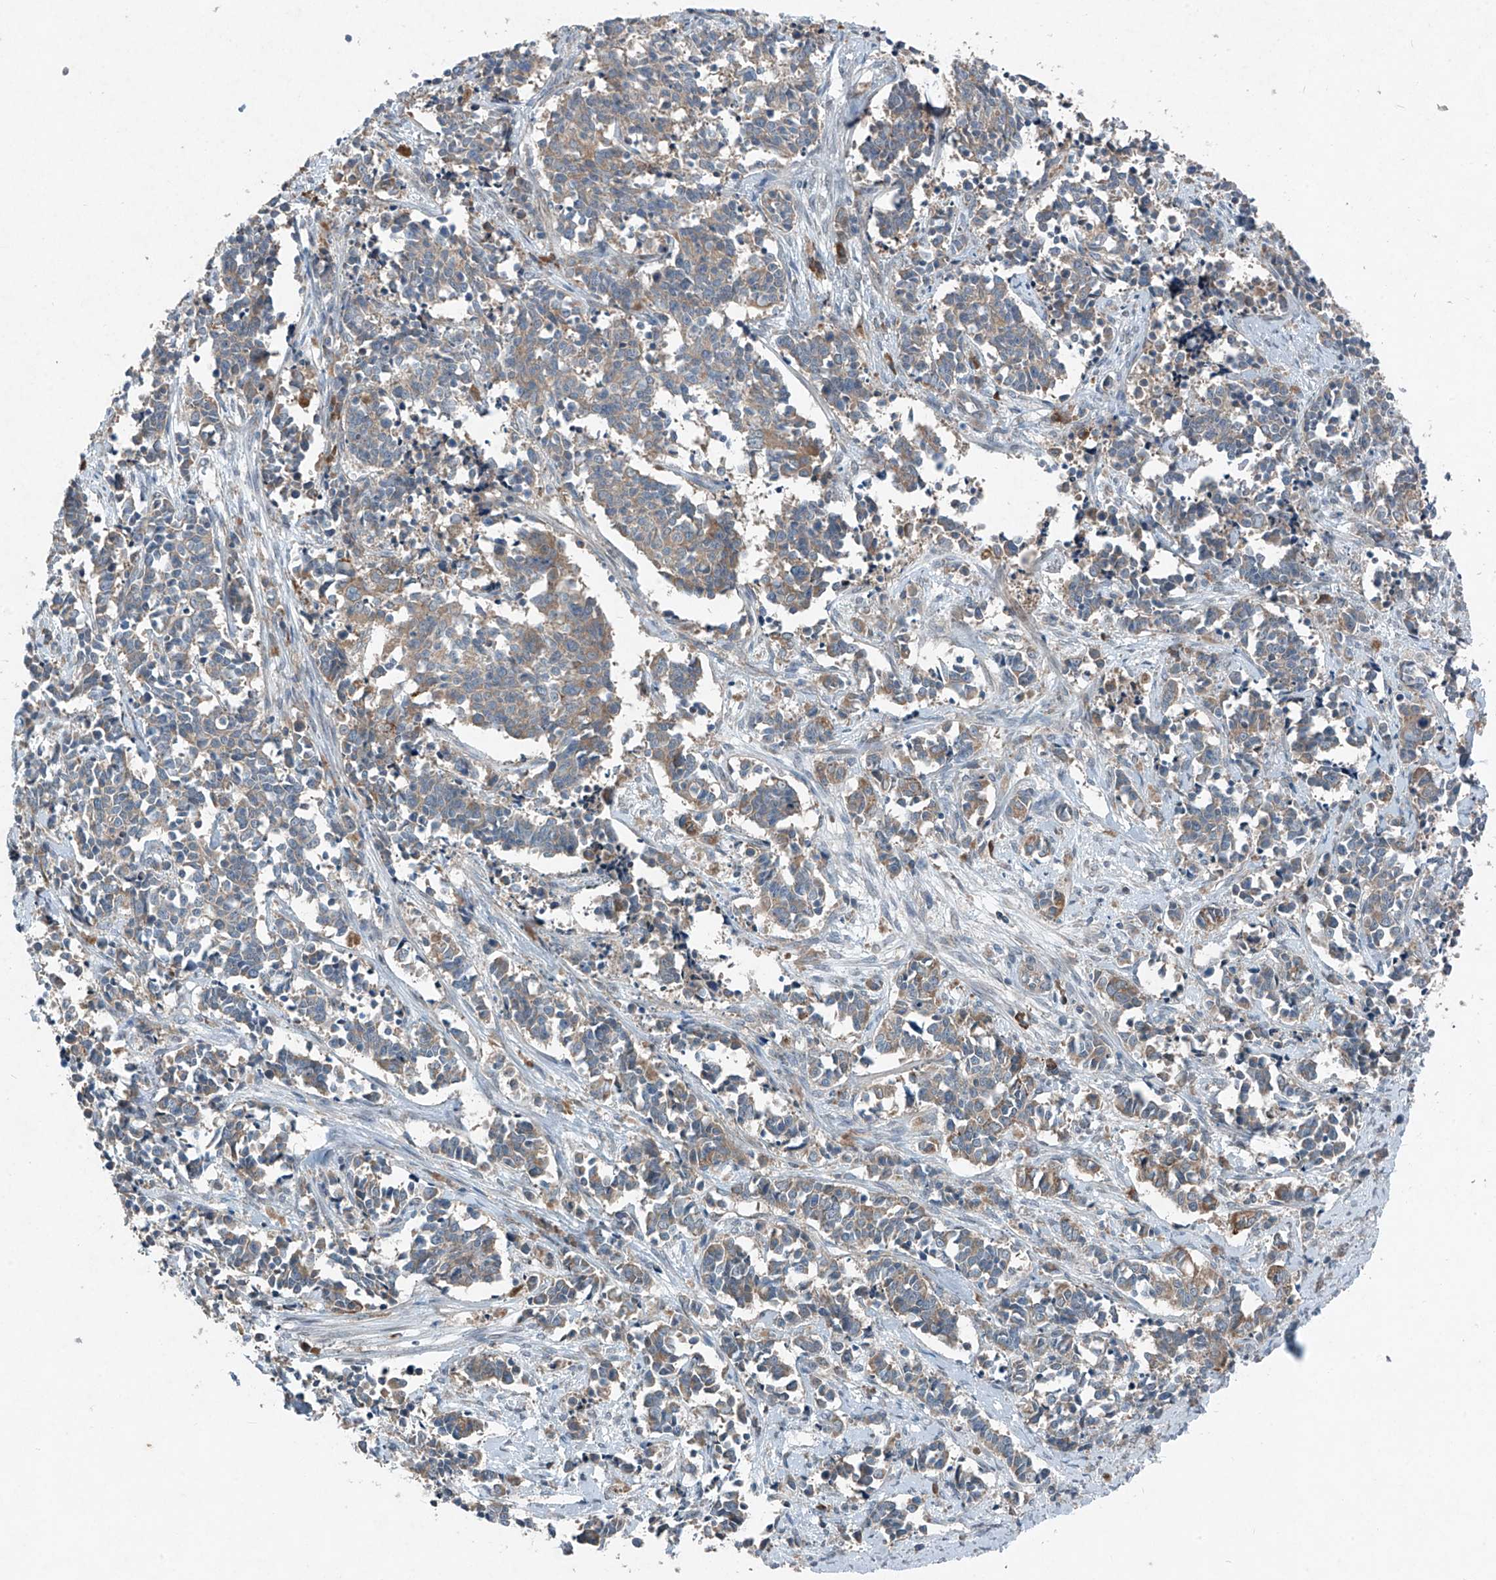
{"staining": {"intensity": "weak", "quantity": "25%-75%", "location": "cytoplasmic/membranous"}, "tissue": "cervical cancer", "cell_type": "Tumor cells", "image_type": "cancer", "snomed": [{"axis": "morphology", "description": "Normal tissue, NOS"}, {"axis": "morphology", "description": "Squamous cell carcinoma, NOS"}, {"axis": "topography", "description": "Cervix"}], "caption": "Protein expression by IHC shows weak cytoplasmic/membranous staining in approximately 25%-75% of tumor cells in cervical cancer (squamous cell carcinoma).", "gene": "FOXRED2", "patient": {"sex": "female", "age": 35}}